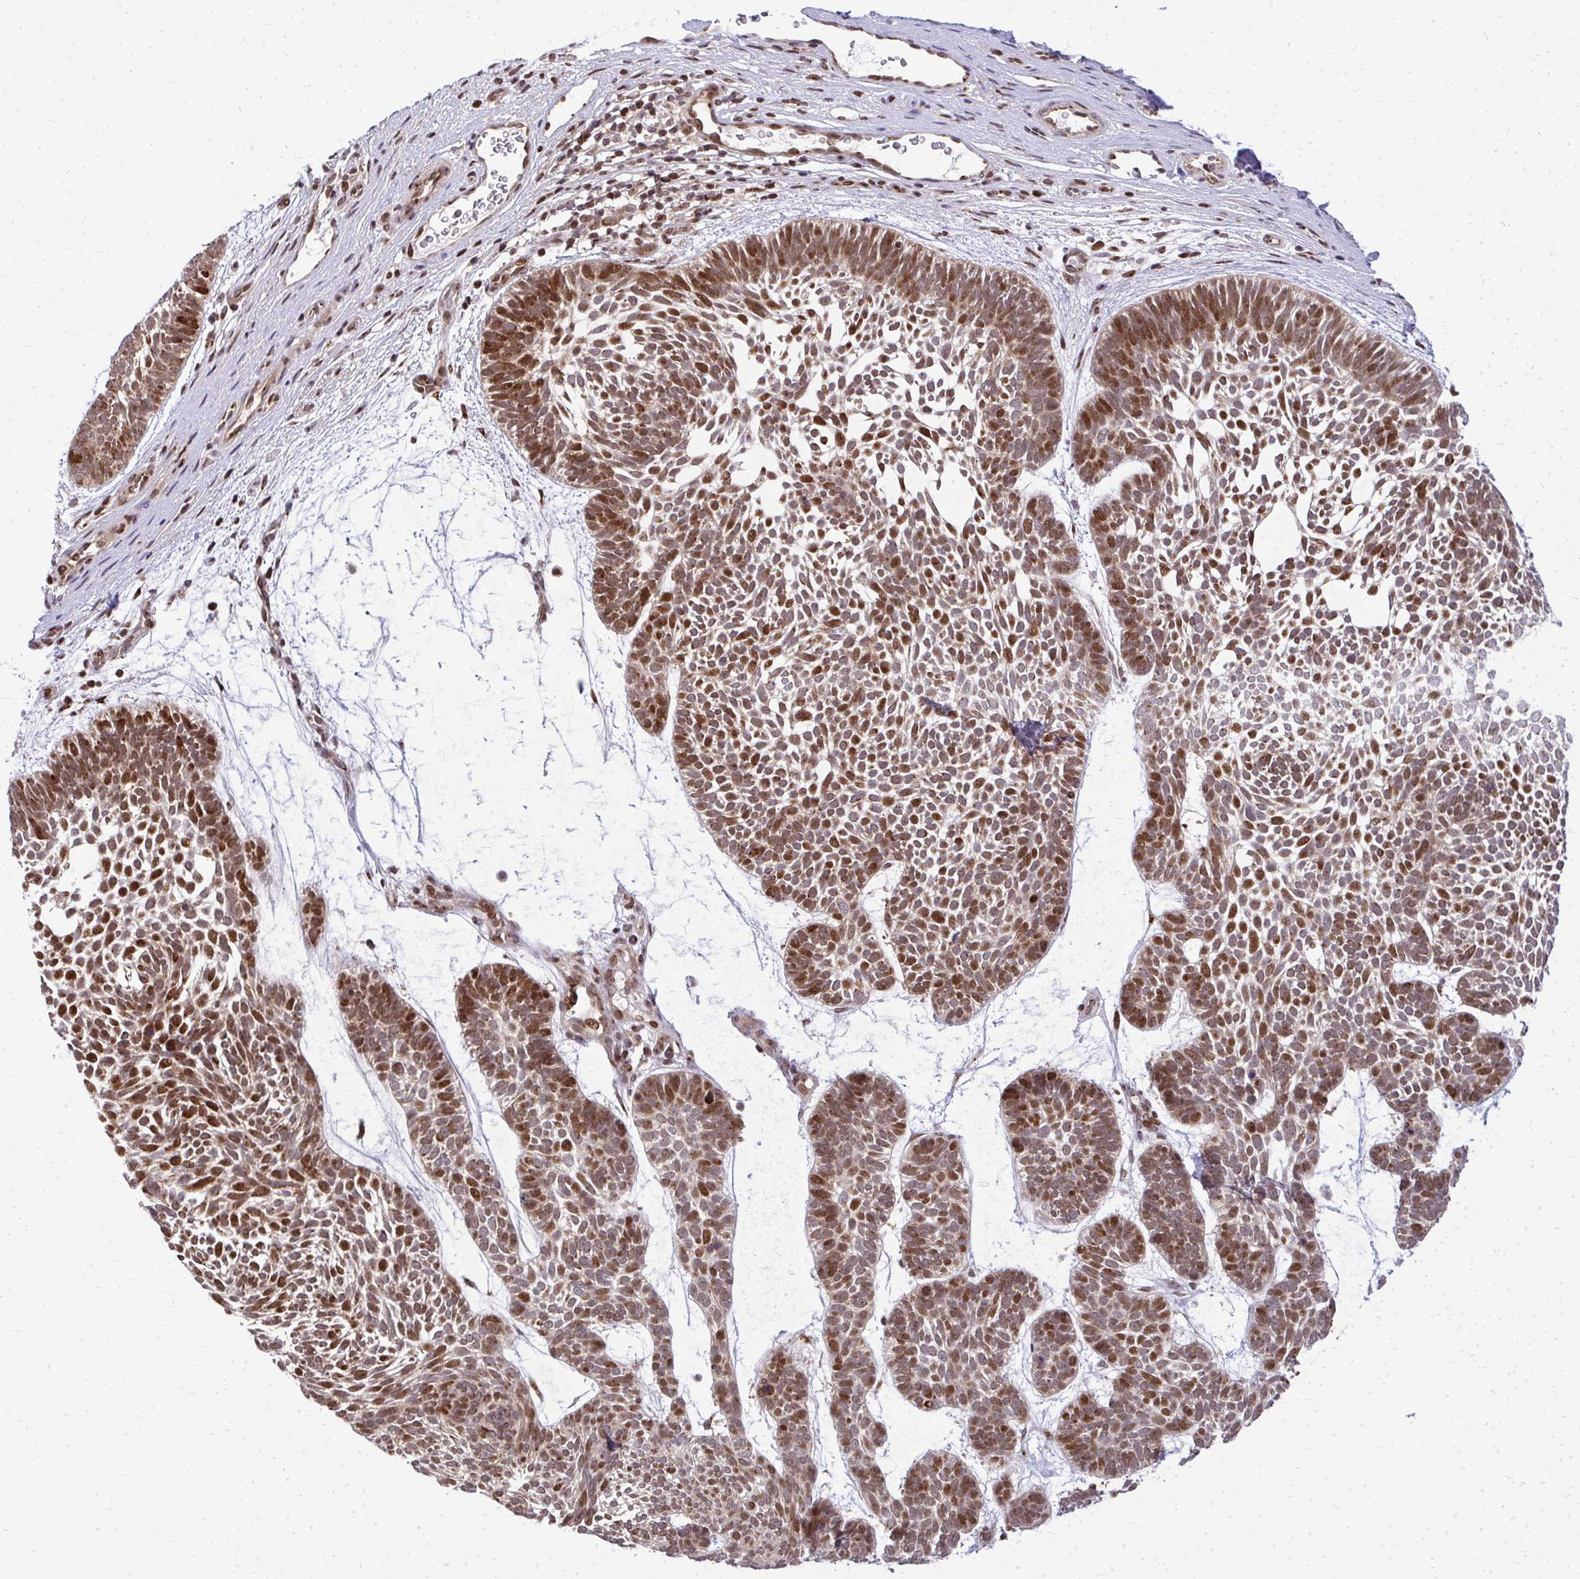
{"staining": {"intensity": "strong", "quantity": ">75%", "location": "cytoplasmic/membranous,nuclear"}, "tissue": "skin cancer", "cell_type": "Tumor cells", "image_type": "cancer", "snomed": [{"axis": "morphology", "description": "Basal cell carcinoma"}, {"axis": "topography", "description": "Skin"}, {"axis": "topography", "description": "Skin of face"}], "caption": "Skin cancer (basal cell carcinoma) stained with a brown dye shows strong cytoplasmic/membranous and nuclear positive expression in approximately >75% of tumor cells.", "gene": "PIGY", "patient": {"sex": "male", "age": 83}}